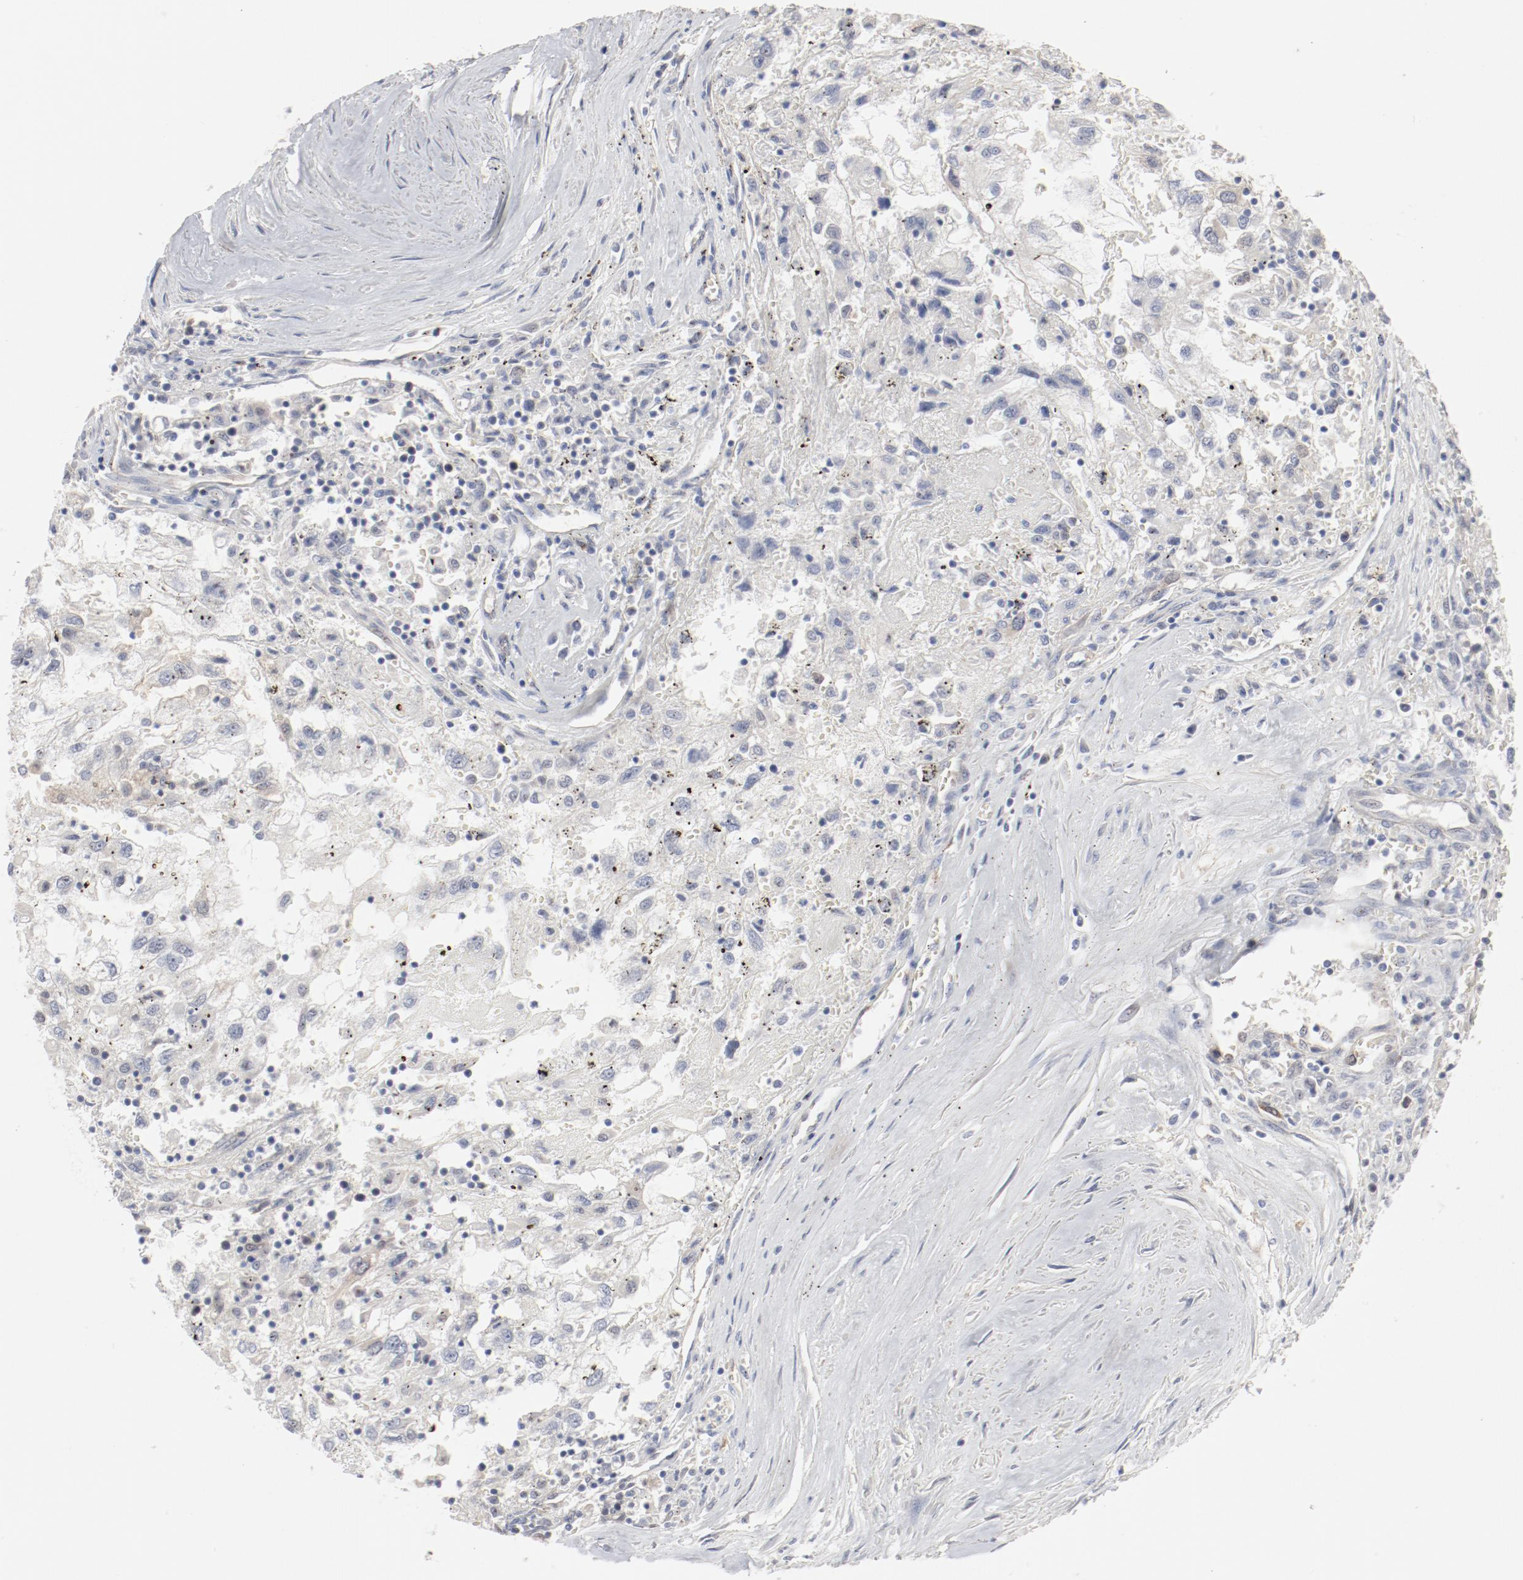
{"staining": {"intensity": "weak", "quantity": "<25%", "location": "nuclear"}, "tissue": "renal cancer", "cell_type": "Tumor cells", "image_type": "cancer", "snomed": [{"axis": "morphology", "description": "Normal tissue, NOS"}, {"axis": "morphology", "description": "Adenocarcinoma, NOS"}, {"axis": "topography", "description": "Kidney"}], "caption": "Adenocarcinoma (renal) stained for a protein using immunohistochemistry (IHC) demonstrates no expression tumor cells.", "gene": "CDK1", "patient": {"sex": "male", "age": 71}}